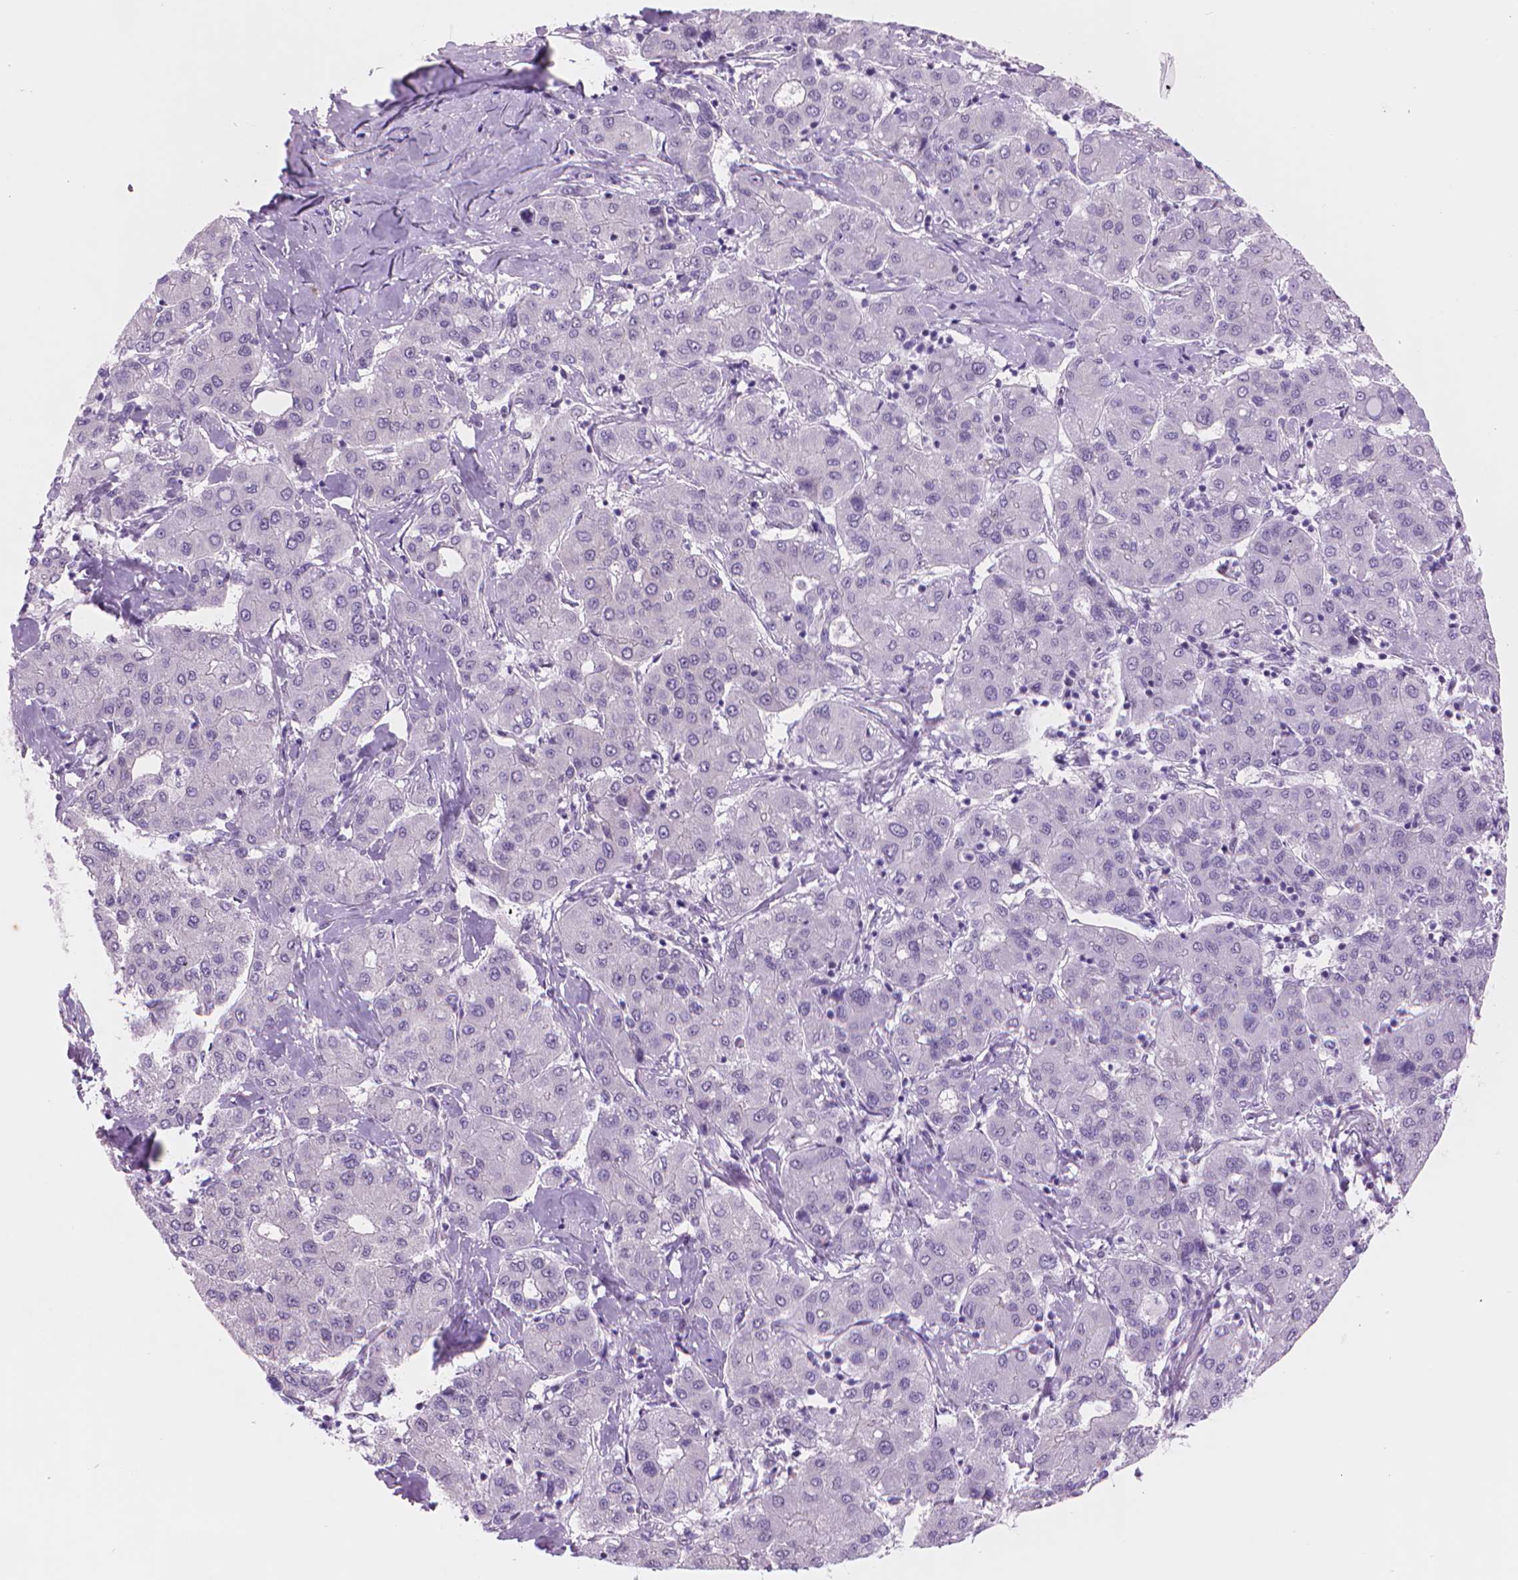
{"staining": {"intensity": "negative", "quantity": "none", "location": "none"}, "tissue": "liver cancer", "cell_type": "Tumor cells", "image_type": "cancer", "snomed": [{"axis": "morphology", "description": "Carcinoma, Hepatocellular, NOS"}, {"axis": "topography", "description": "Liver"}], "caption": "Tumor cells show no significant staining in hepatocellular carcinoma (liver).", "gene": "POLR3D", "patient": {"sex": "male", "age": 65}}